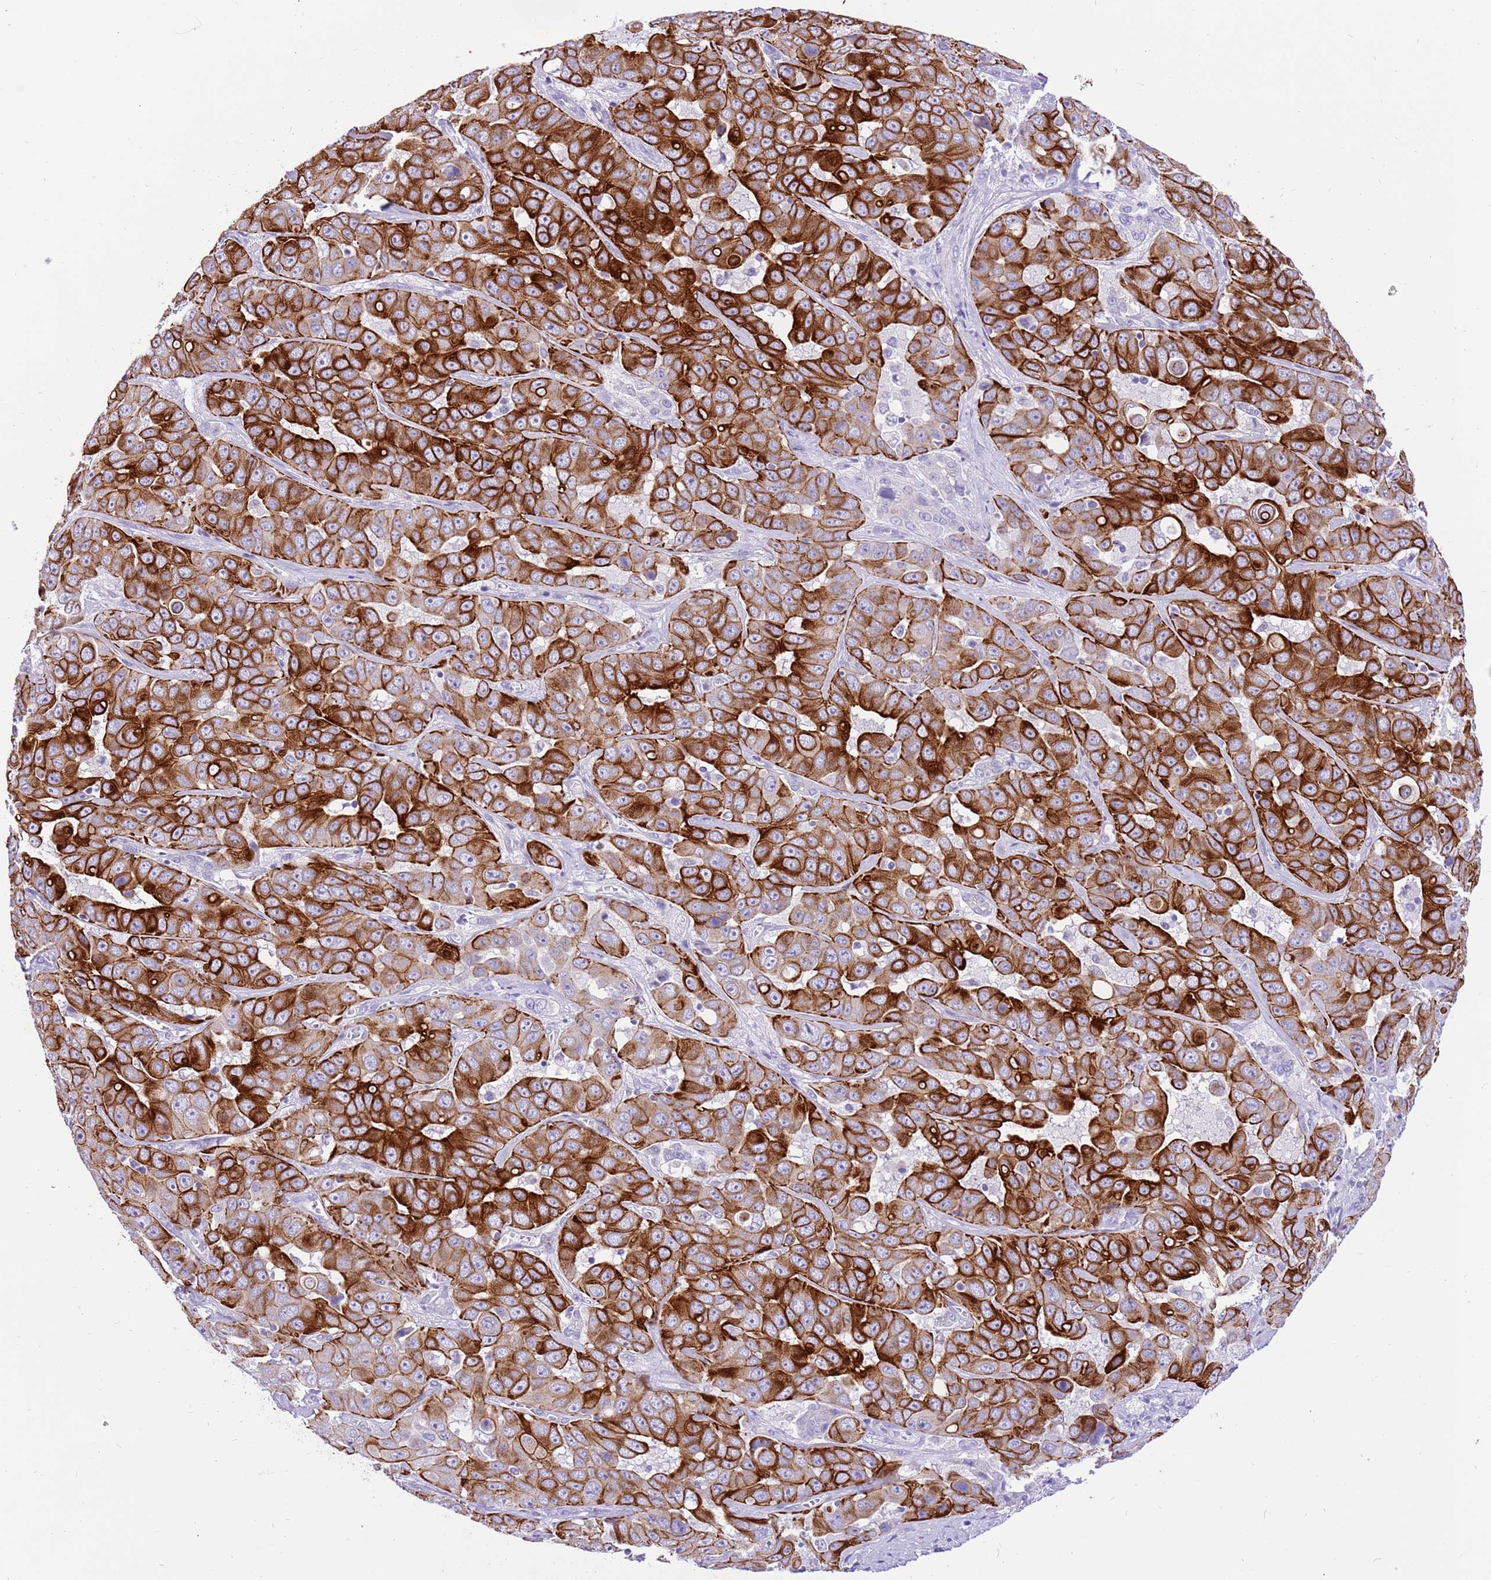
{"staining": {"intensity": "strong", "quantity": ">75%", "location": "cytoplasmic/membranous"}, "tissue": "liver cancer", "cell_type": "Tumor cells", "image_type": "cancer", "snomed": [{"axis": "morphology", "description": "Cholangiocarcinoma"}, {"axis": "topography", "description": "Liver"}], "caption": "Strong cytoplasmic/membranous protein expression is present in approximately >75% of tumor cells in liver cancer (cholangiocarcinoma). (IHC, brightfield microscopy, high magnification).", "gene": "R3HDM4", "patient": {"sex": "female", "age": 52}}